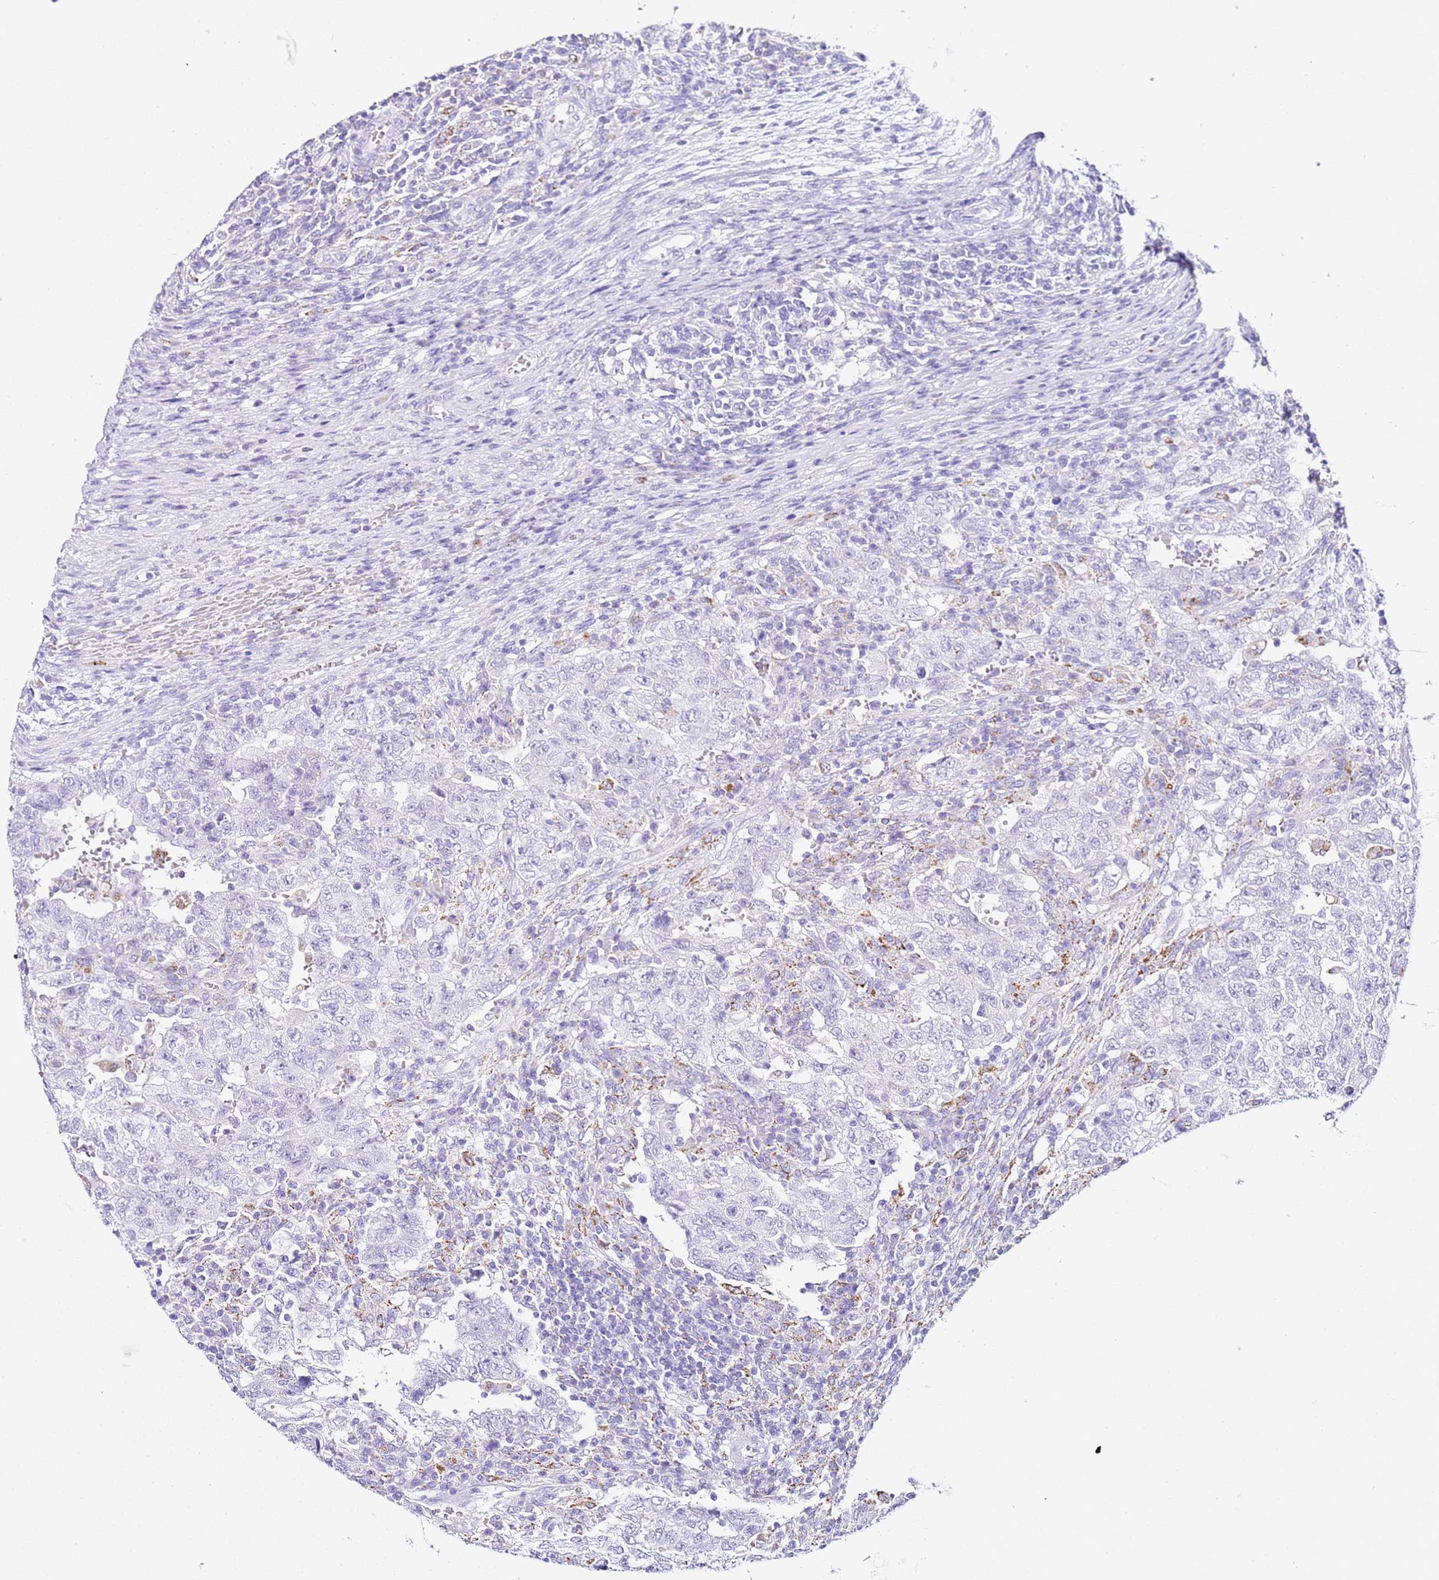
{"staining": {"intensity": "negative", "quantity": "none", "location": "none"}, "tissue": "testis cancer", "cell_type": "Tumor cells", "image_type": "cancer", "snomed": [{"axis": "morphology", "description": "Carcinoma, Embryonal, NOS"}, {"axis": "topography", "description": "Testis"}], "caption": "Histopathology image shows no protein expression in tumor cells of embryonal carcinoma (testis) tissue. (DAB (3,3'-diaminobenzidine) immunohistochemistry (IHC) visualized using brightfield microscopy, high magnification).", "gene": "PTBP2", "patient": {"sex": "male", "age": 26}}